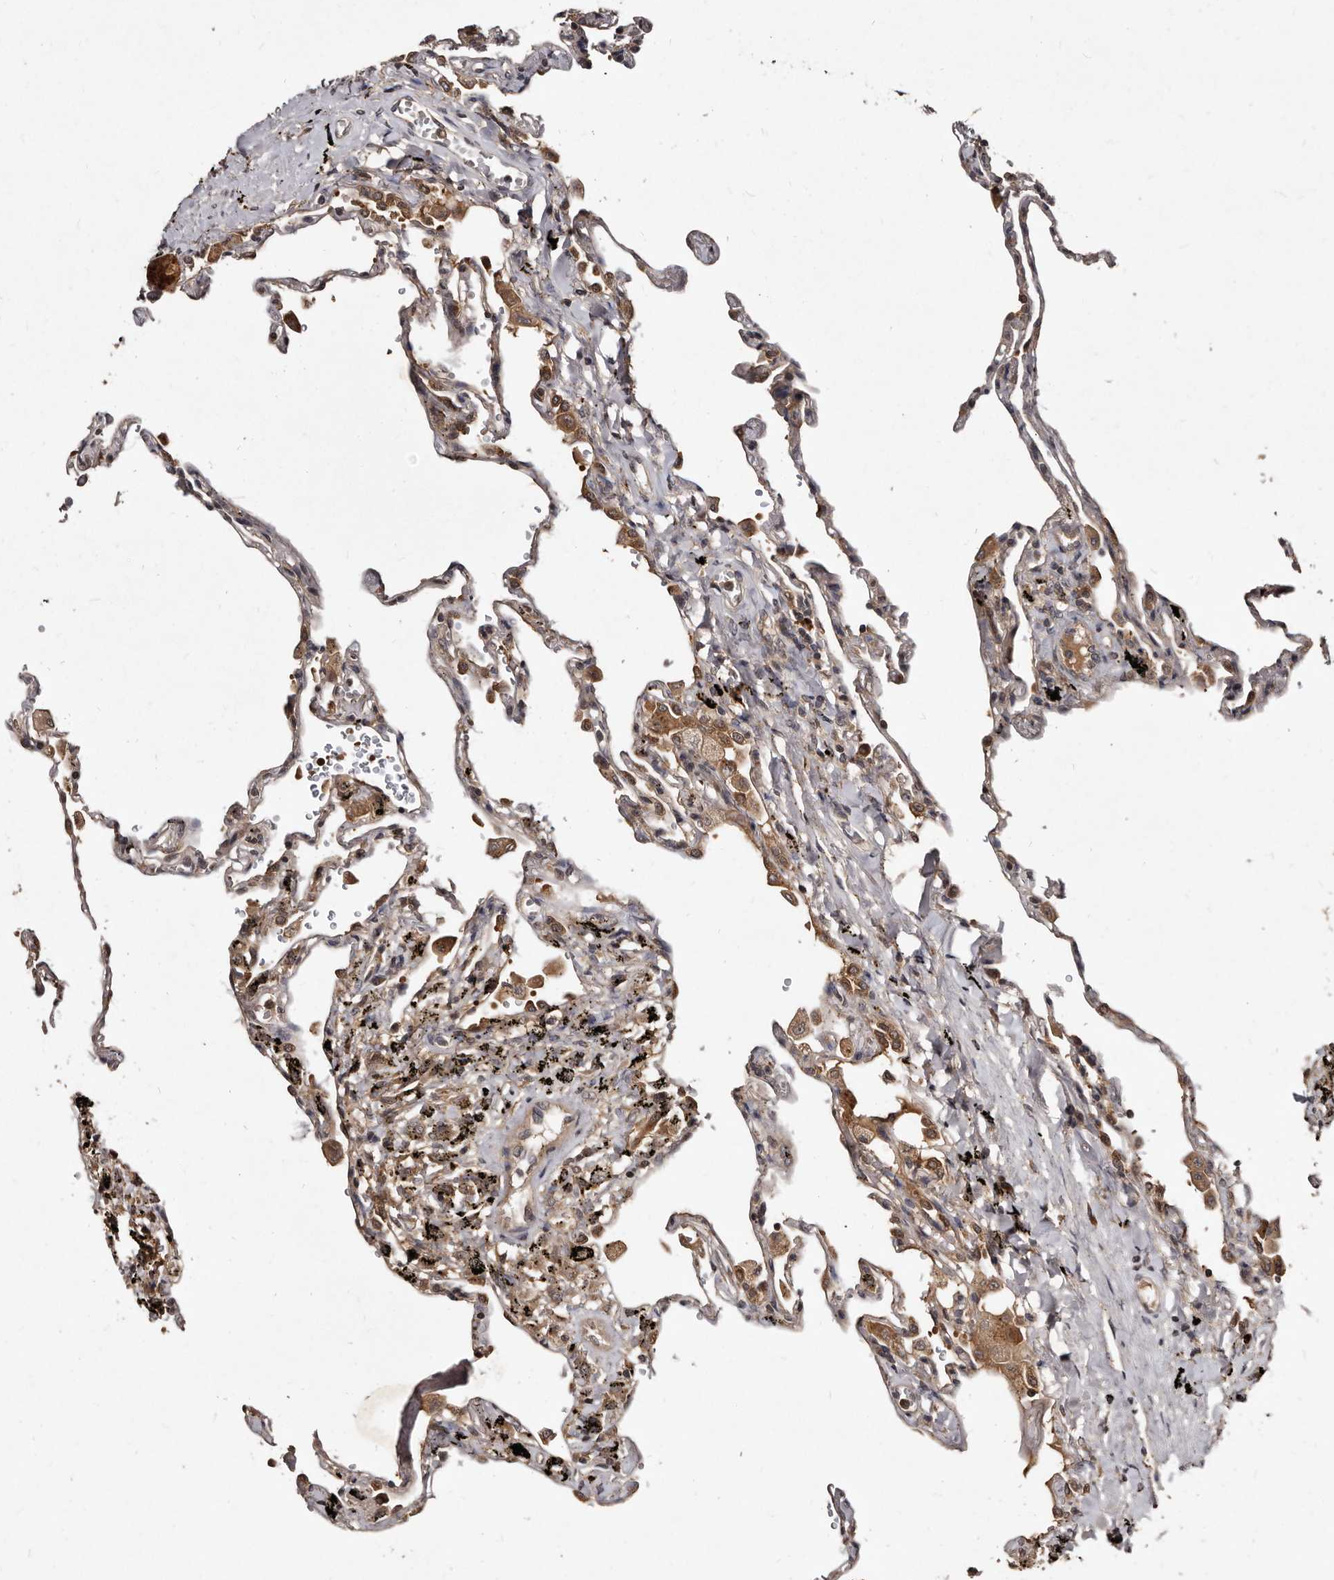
{"staining": {"intensity": "moderate", "quantity": "25%-75%", "location": "cytoplasmic/membranous"}, "tissue": "lung", "cell_type": "Alveolar cells", "image_type": "normal", "snomed": [{"axis": "morphology", "description": "Normal tissue, NOS"}, {"axis": "topography", "description": "Lung"}], "caption": "Human lung stained for a protein (brown) demonstrates moderate cytoplasmic/membranous positive positivity in approximately 25%-75% of alveolar cells.", "gene": "PMVK", "patient": {"sex": "male", "age": 59}}